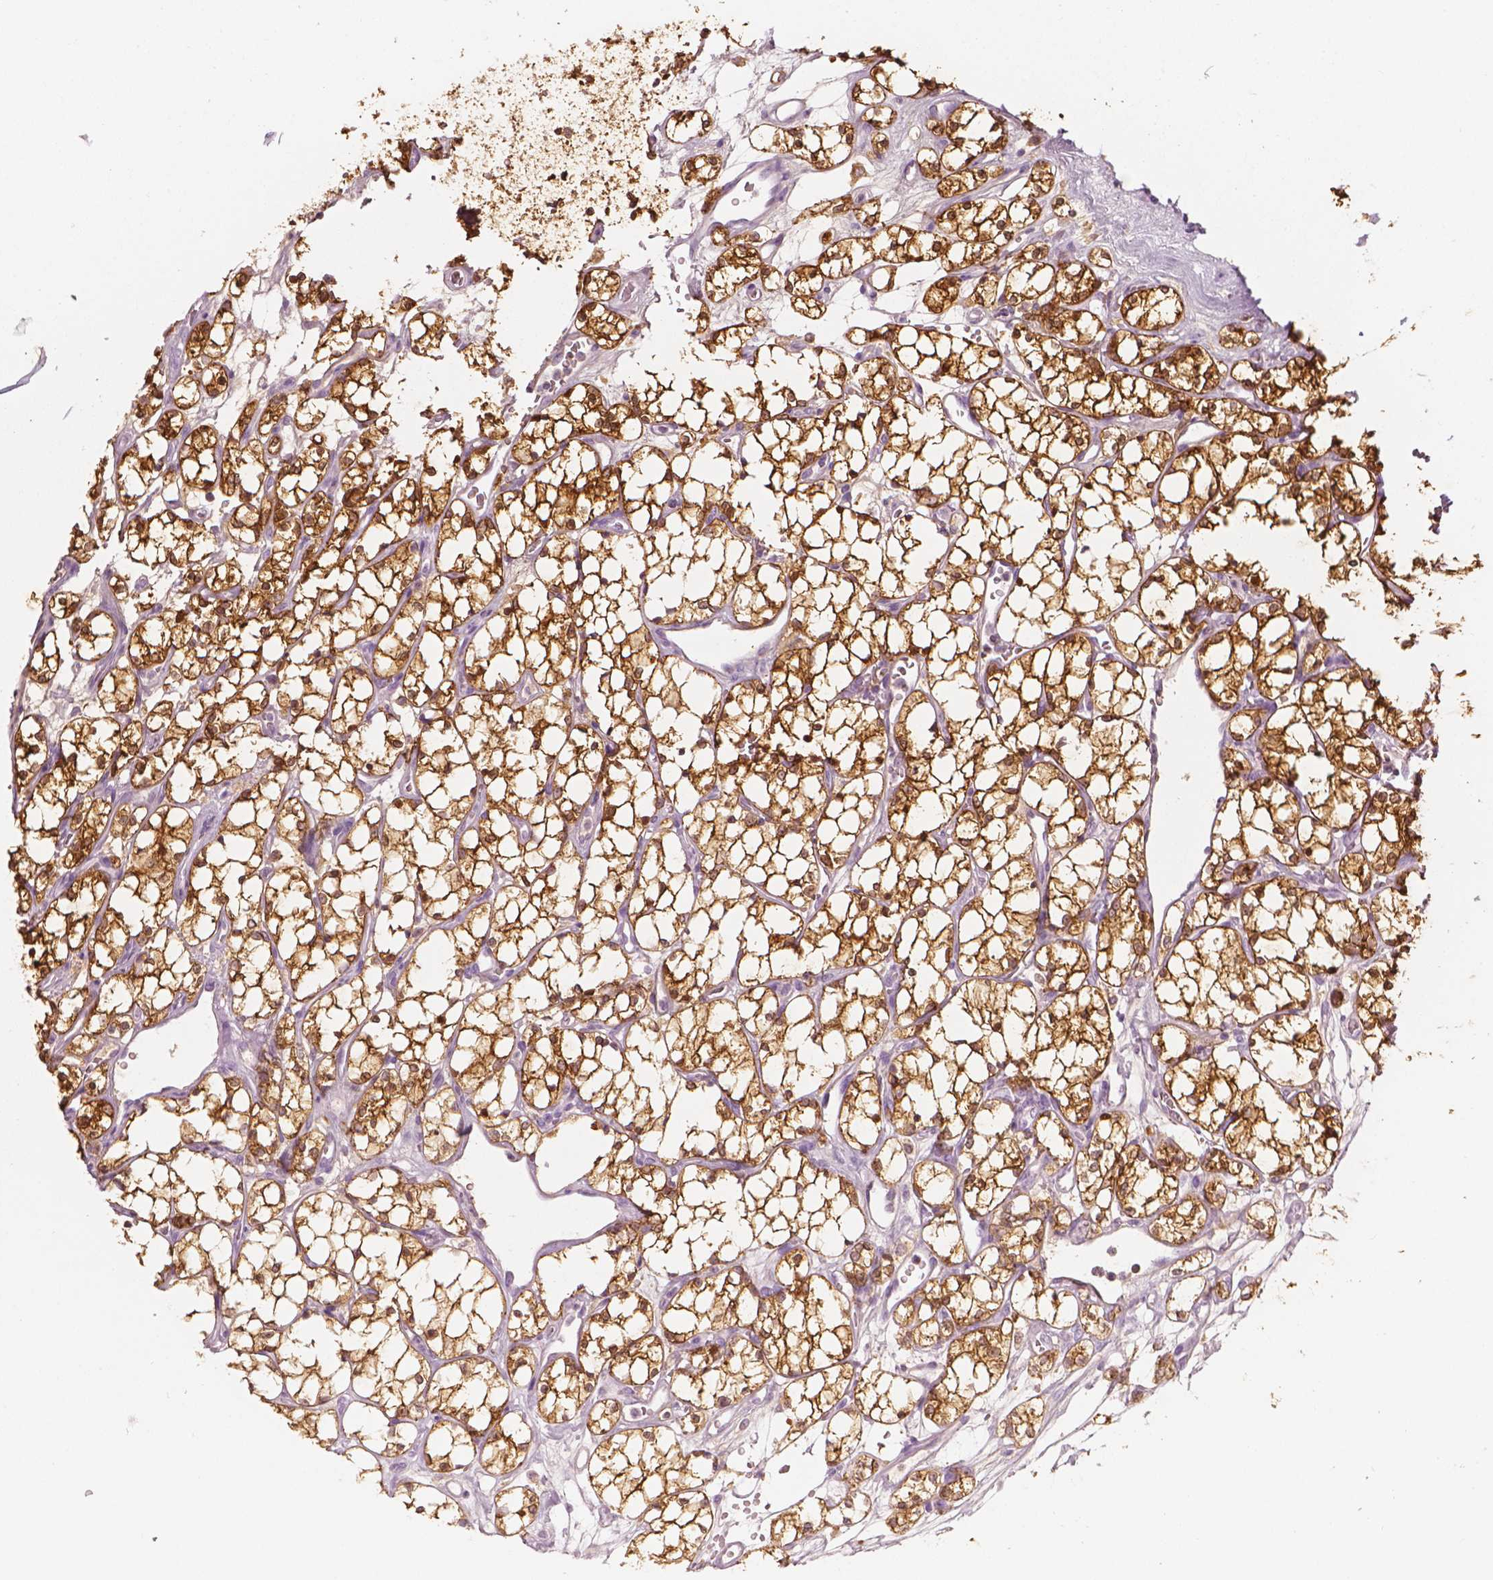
{"staining": {"intensity": "strong", "quantity": ">75%", "location": "cytoplasmic/membranous"}, "tissue": "renal cancer", "cell_type": "Tumor cells", "image_type": "cancer", "snomed": [{"axis": "morphology", "description": "Adenocarcinoma, NOS"}, {"axis": "topography", "description": "Kidney"}], "caption": "A histopathology image of renal cancer (adenocarcinoma) stained for a protein exhibits strong cytoplasmic/membranous brown staining in tumor cells.", "gene": "SHMT1", "patient": {"sex": "female", "age": 69}}